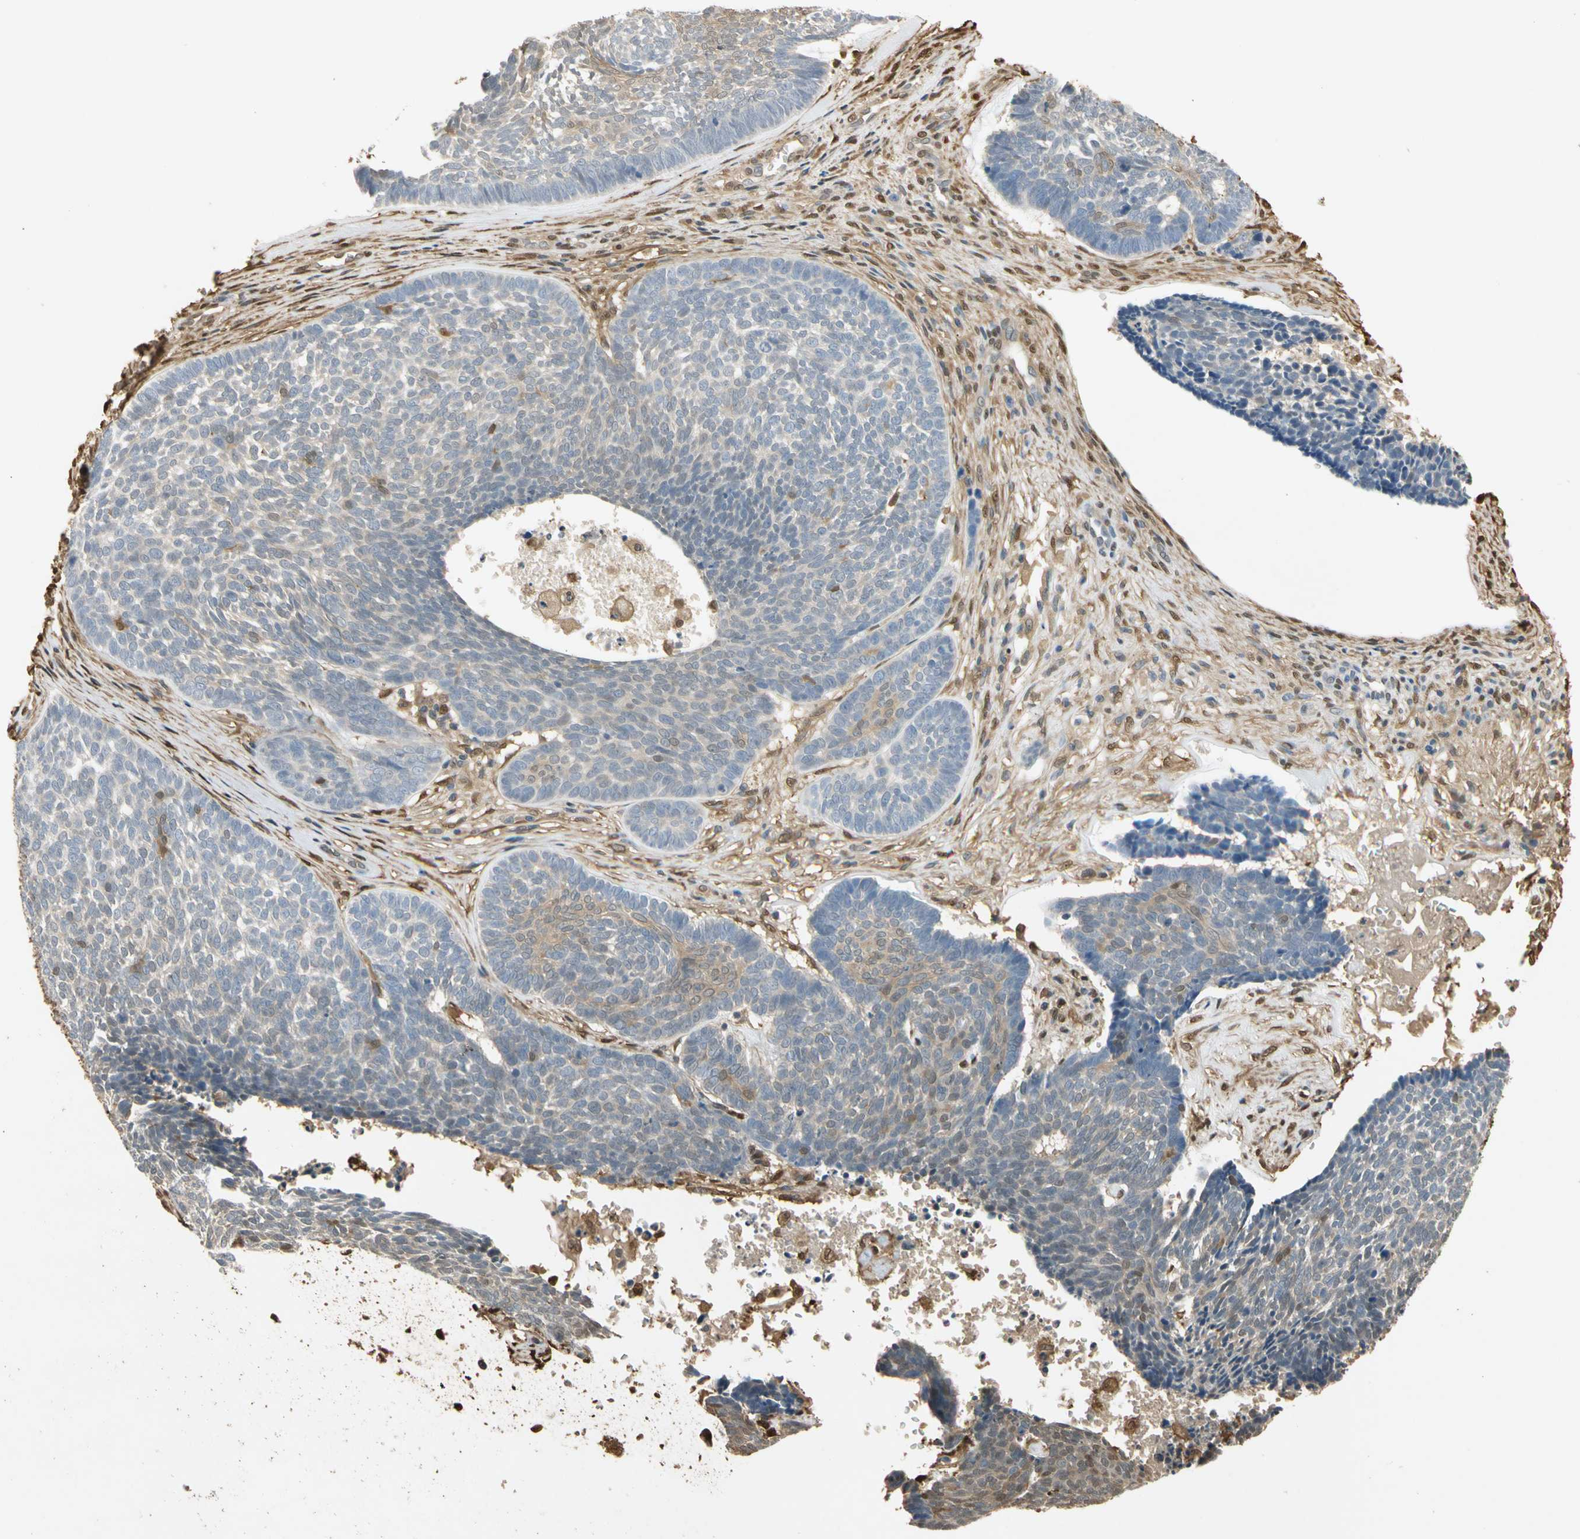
{"staining": {"intensity": "weak", "quantity": "25%-75%", "location": "cytoplasmic/membranous,nuclear"}, "tissue": "skin cancer", "cell_type": "Tumor cells", "image_type": "cancer", "snomed": [{"axis": "morphology", "description": "Basal cell carcinoma"}, {"axis": "topography", "description": "Skin"}], "caption": "This photomicrograph exhibits immunohistochemistry (IHC) staining of human skin basal cell carcinoma, with low weak cytoplasmic/membranous and nuclear positivity in approximately 25%-75% of tumor cells.", "gene": "S100A6", "patient": {"sex": "male", "age": 84}}